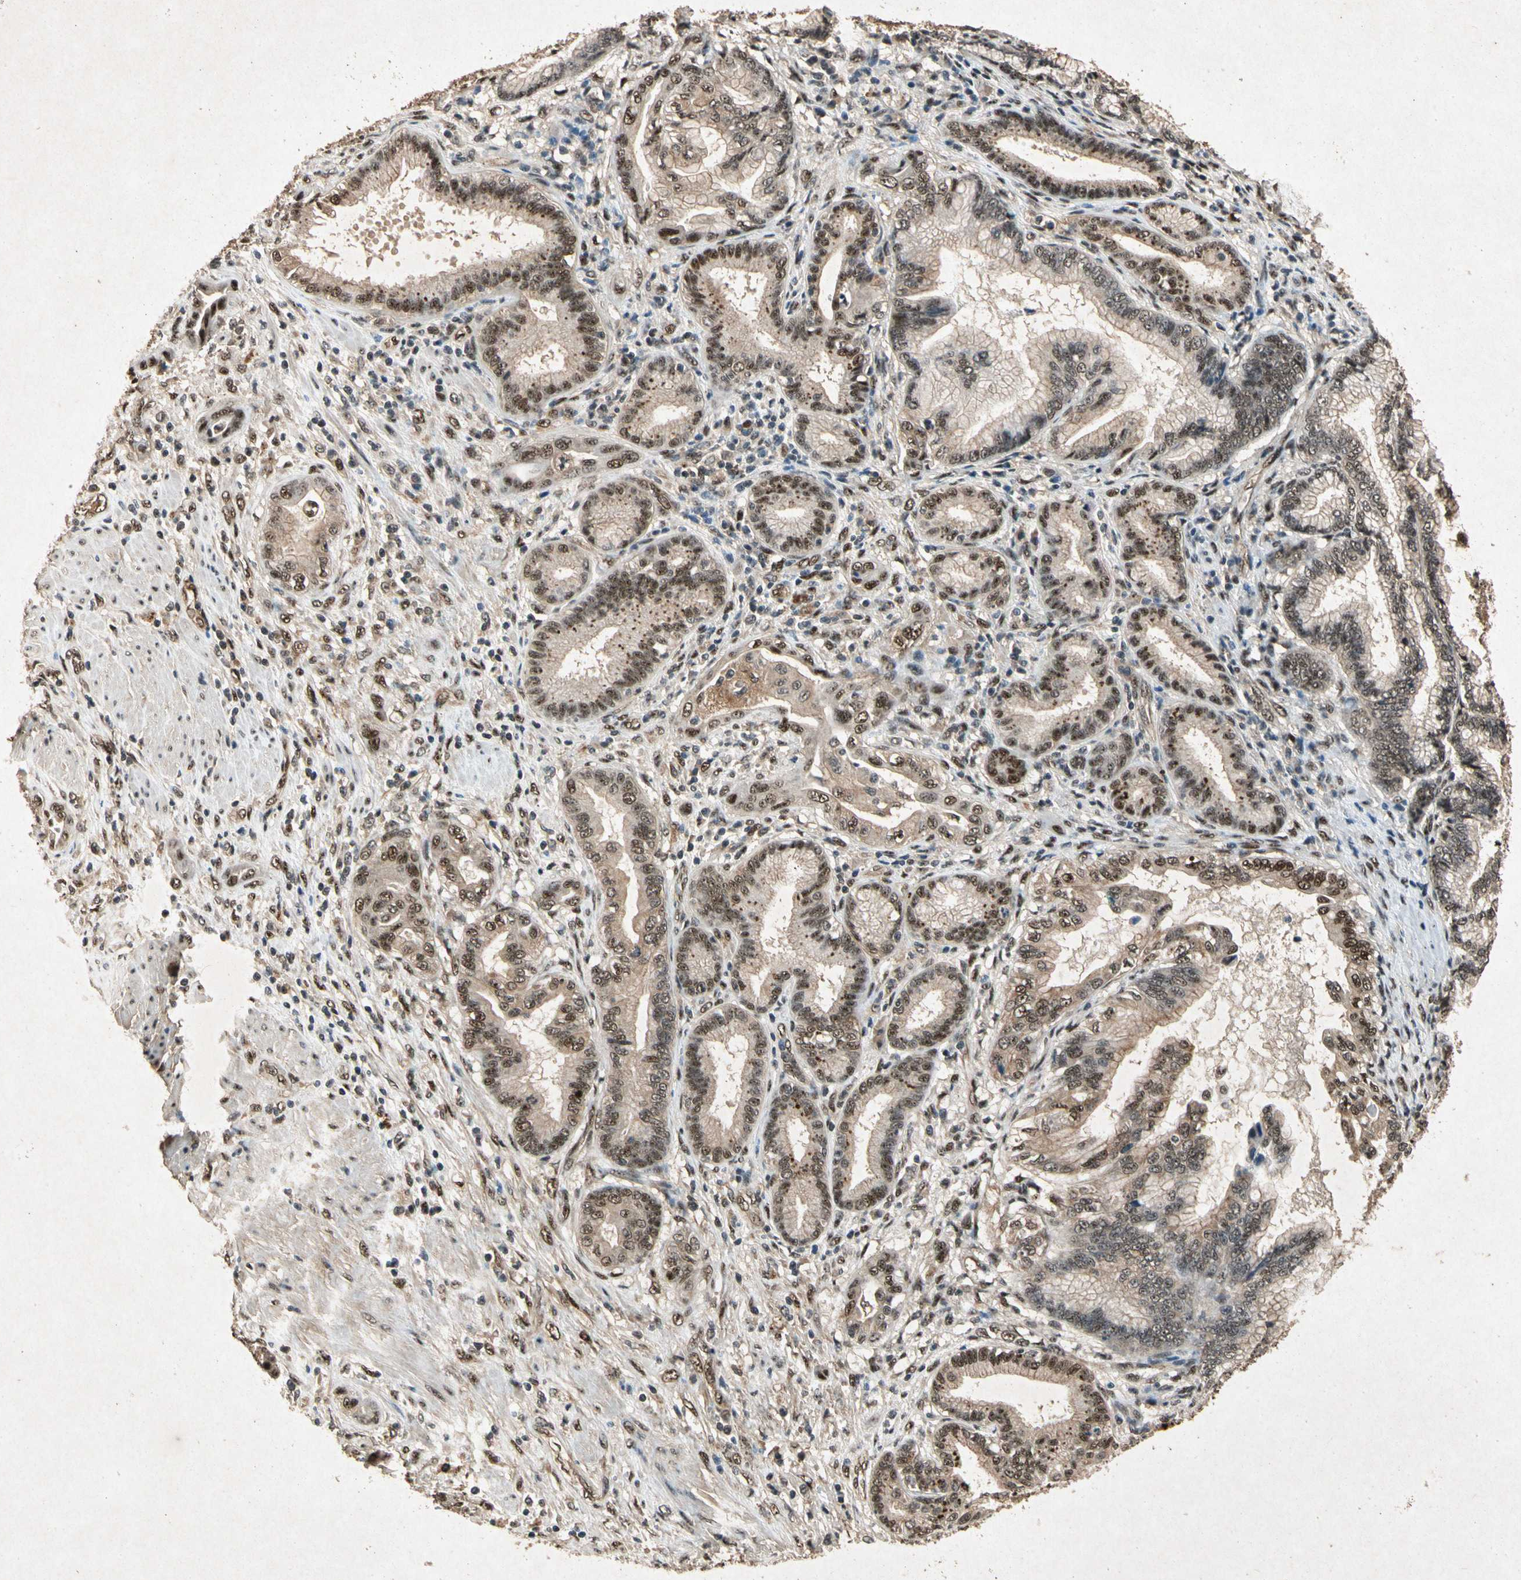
{"staining": {"intensity": "strong", "quantity": ">75%", "location": "cytoplasmic/membranous,nuclear"}, "tissue": "pancreatic cancer", "cell_type": "Tumor cells", "image_type": "cancer", "snomed": [{"axis": "morphology", "description": "Adenocarcinoma, NOS"}, {"axis": "topography", "description": "Pancreas"}], "caption": "Approximately >75% of tumor cells in pancreatic cancer (adenocarcinoma) show strong cytoplasmic/membranous and nuclear protein staining as visualized by brown immunohistochemical staining.", "gene": "PML", "patient": {"sex": "female", "age": 64}}